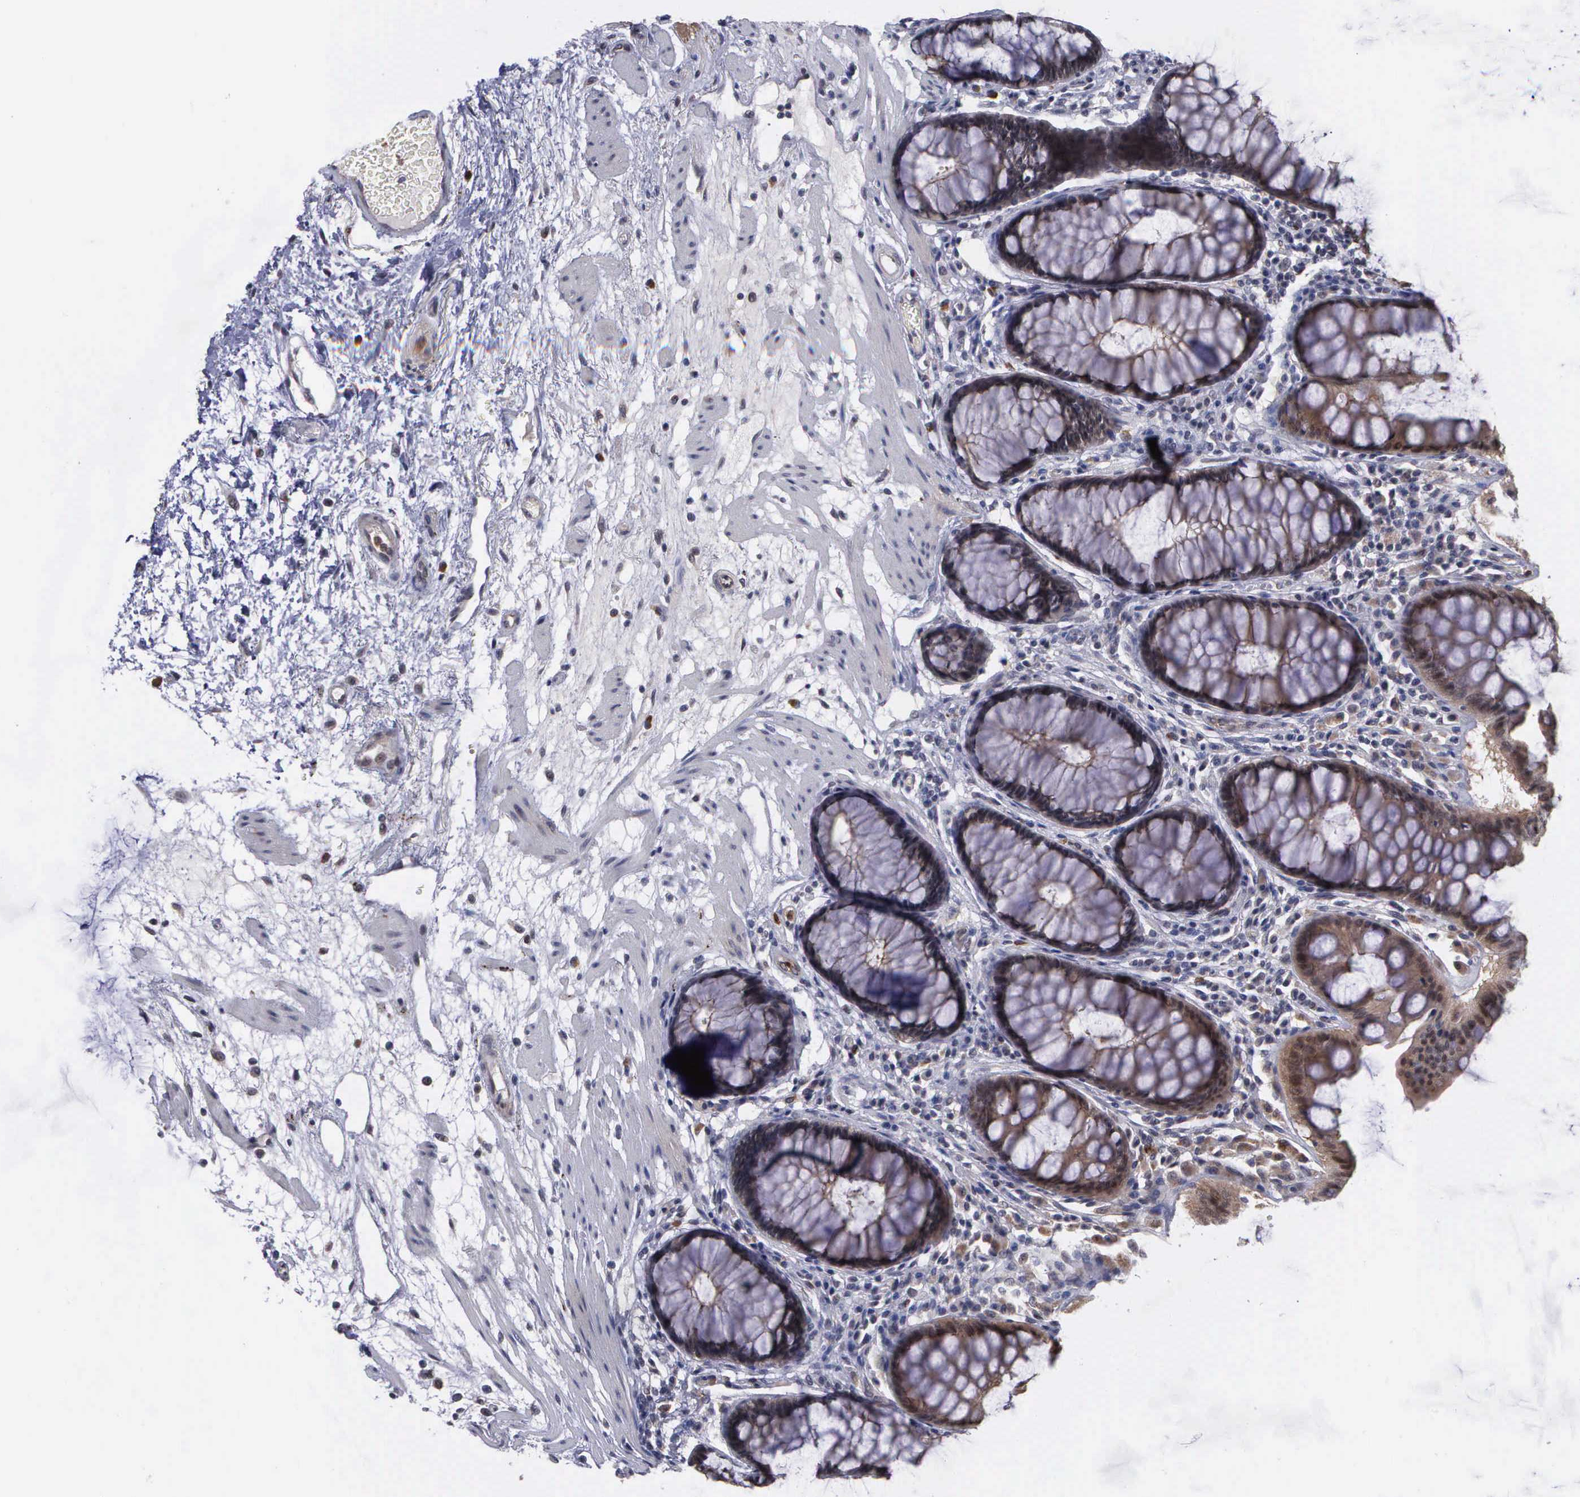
{"staining": {"intensity": "weak", "quantity": ">75%", "location": "cytoplasmic/membranous,nuclear"}, "tissue": "rectum", "cell_type": "Glandular cells", "image_type": "normal", "snomed": [{"axis": "morphology", "description": "Normal tissue, NOS"}, {"axis": "topography", "description": "Rectum"}], "caption": "Protein expression analysis of unremarkable rectum displays weak cytoplasmic/membranous,nuclear positivity in approximately >75% of glandular cells. The staining is performed using DAB (3,3'-diaminobenzidine) brown chromogen to label protein expression. The nuclei are counter-stained blue using hematoxylin.", "gene": "MAP3K9", "patient": {"sex": "male", "age": 77}}